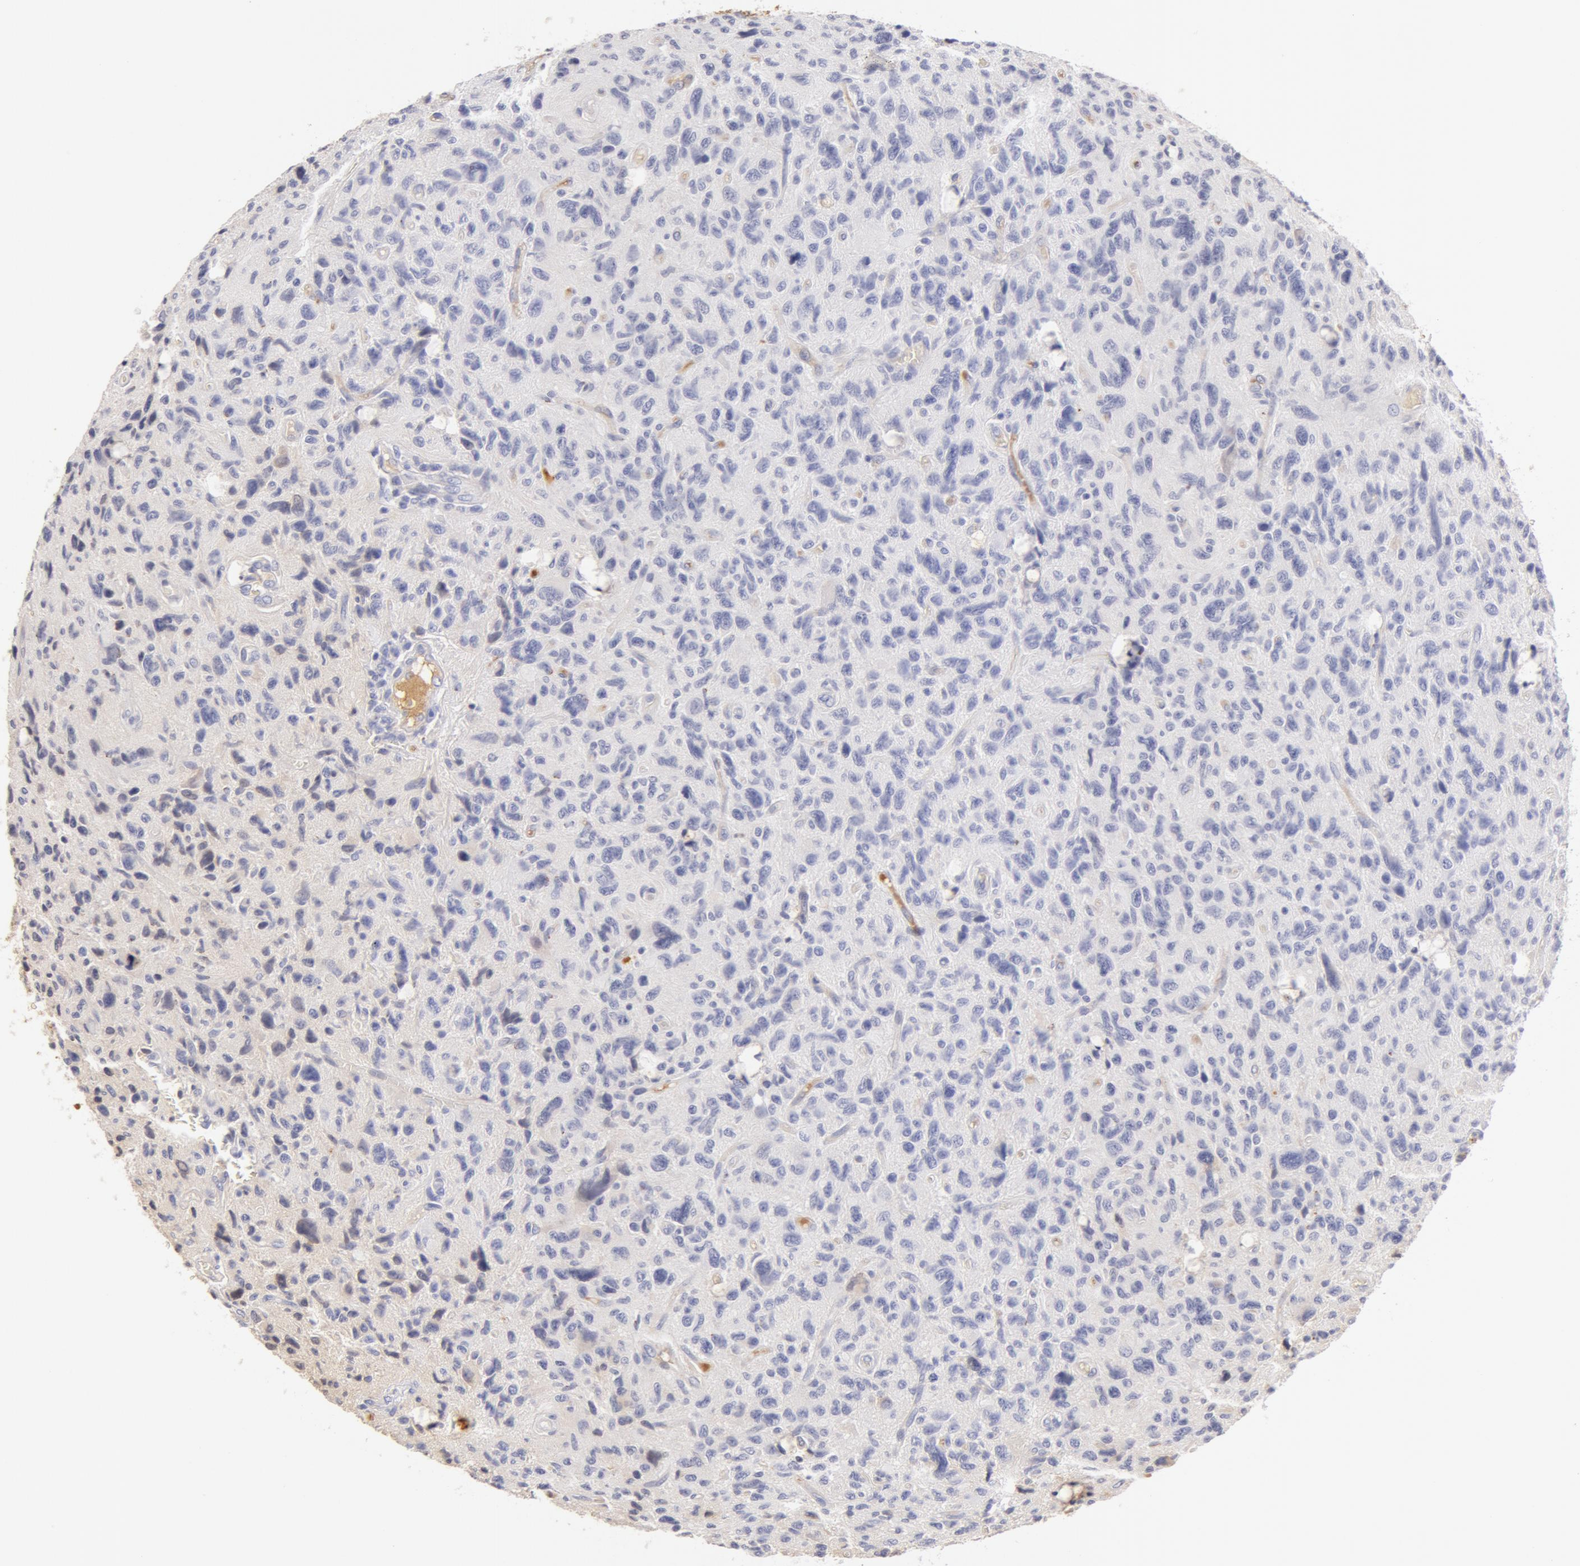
{"staining": {"intensity": "negative", "quantity": "none", "location": "none"}, "tissue": "glioma", "cell_type": "Tumor cells", "image_type": "cancer", "snomed": [{"axis": "morphology", "description": "Glioma, malignant, High grade"}, {"axis": "topography", "description": "Brain"}], "caption": "Tumor cells show no significant protein expression in malignant glioma (high-grade).", "gene": "GC", "patient": {"sex": "female", "age": 60}}